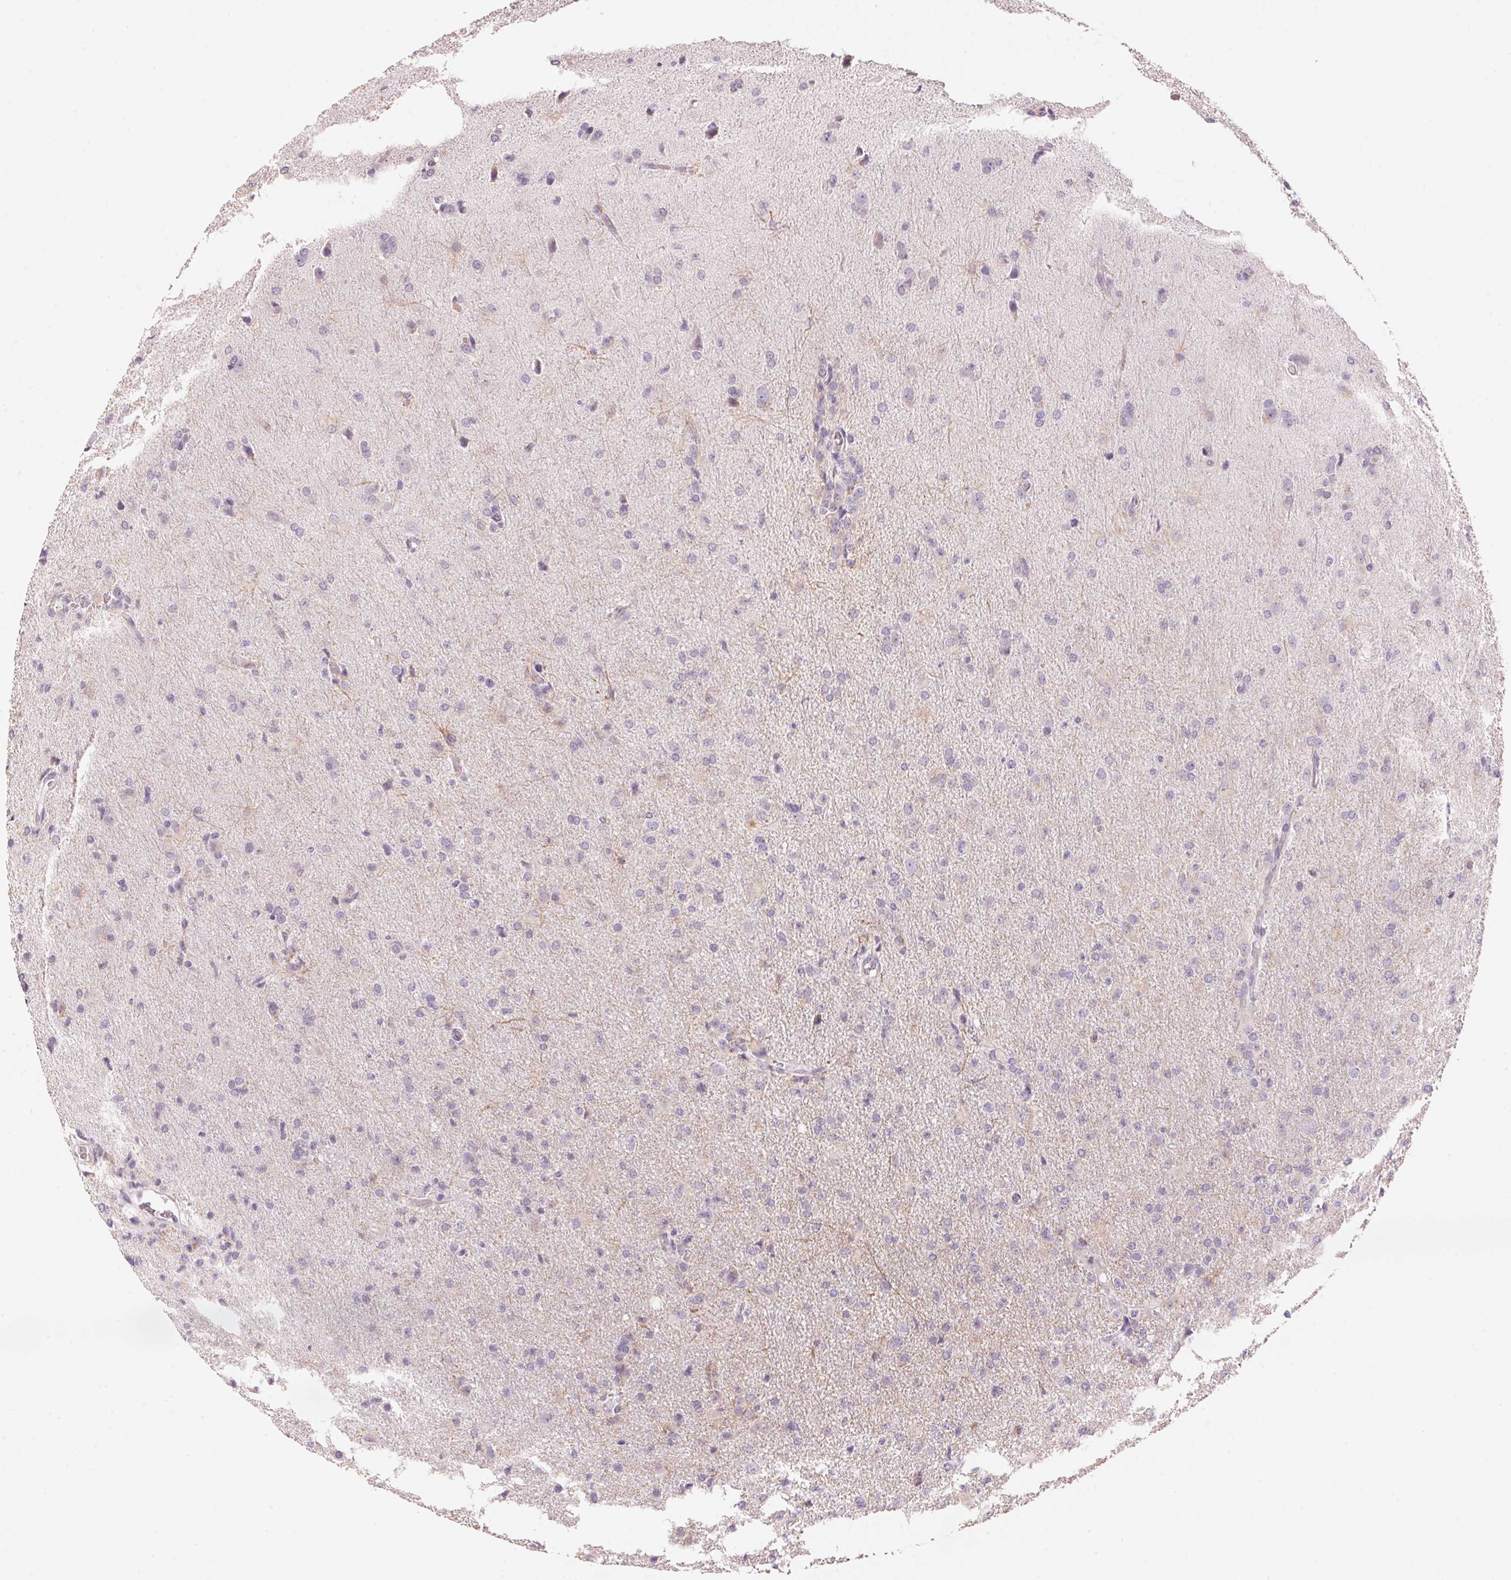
{"staining": {"intensity": "negative", "quantity": "none", "location": "none"}, "tissue": "glioma", "cell_type": "Tumor cells", "image_type": "cancer", "snomed": [{"axis": "morphology", "description": "Glioma, malignant, High grade"}, {"axis": "topography", "description": "Brain"}], "caption": "Tumor cells are negative for protein expression in human malignant high-grade glioma.", "gene": "CYP11B1", "patient": {"sex": "male", "age": 68}}